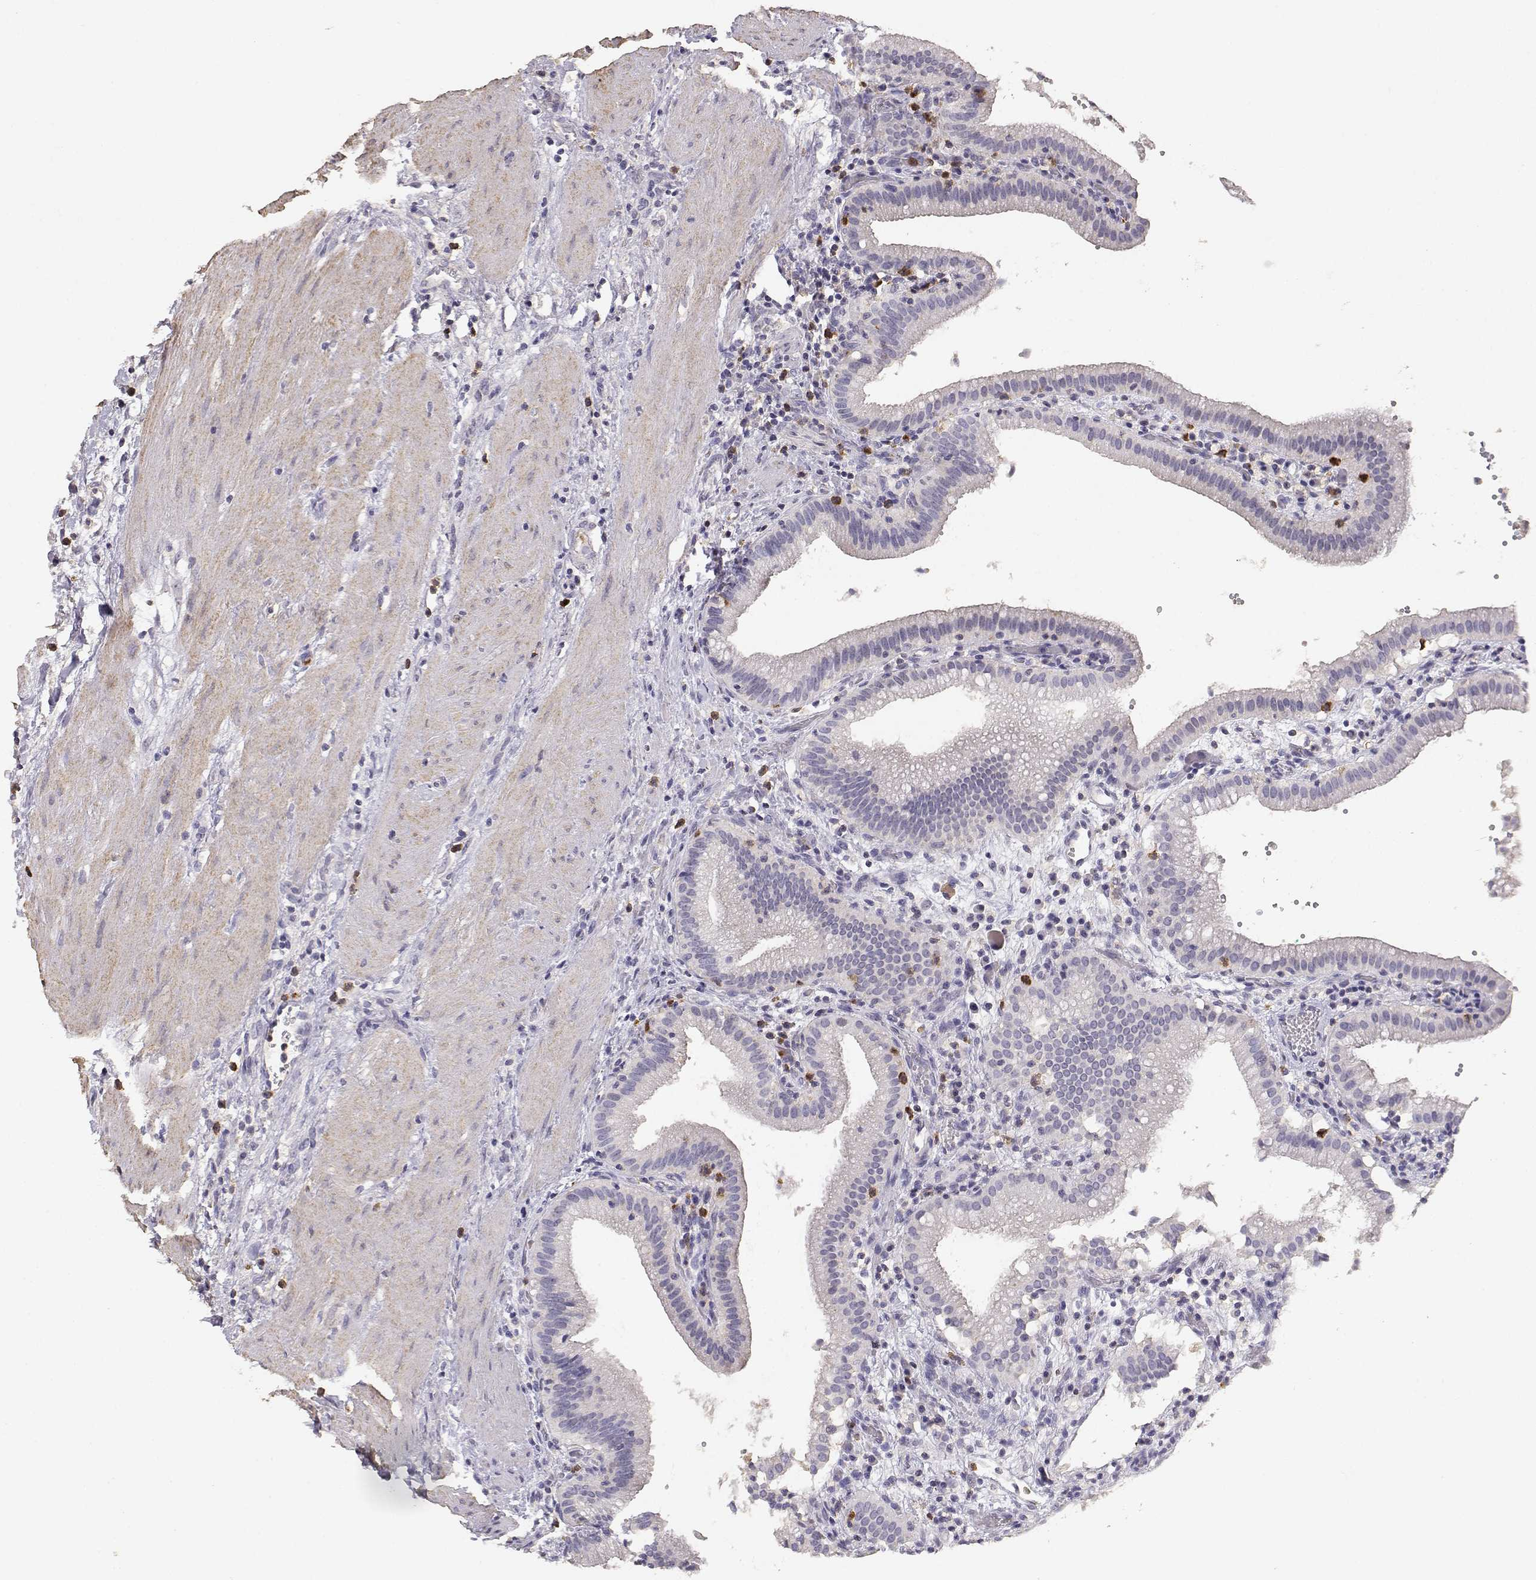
{"staining": {"intensity": "weak", "quantity": "<25%", "location": "cytoplasmic/membranous"}, "tissue": "gallbladder", "cell_type": "Glandular cells", "image_type": "normal", "snomed": [{"axis": "morphology", "description": "Normal tissue, NOS"}, {"axis": "topography", "description": "Gallbladder"}], "caption": "Human gallbladder stained for a protein using IHC shows no expression in glandular cells.", "gene": "TNFRSF10C", "patient": {"sex": "male", "age": 42}}